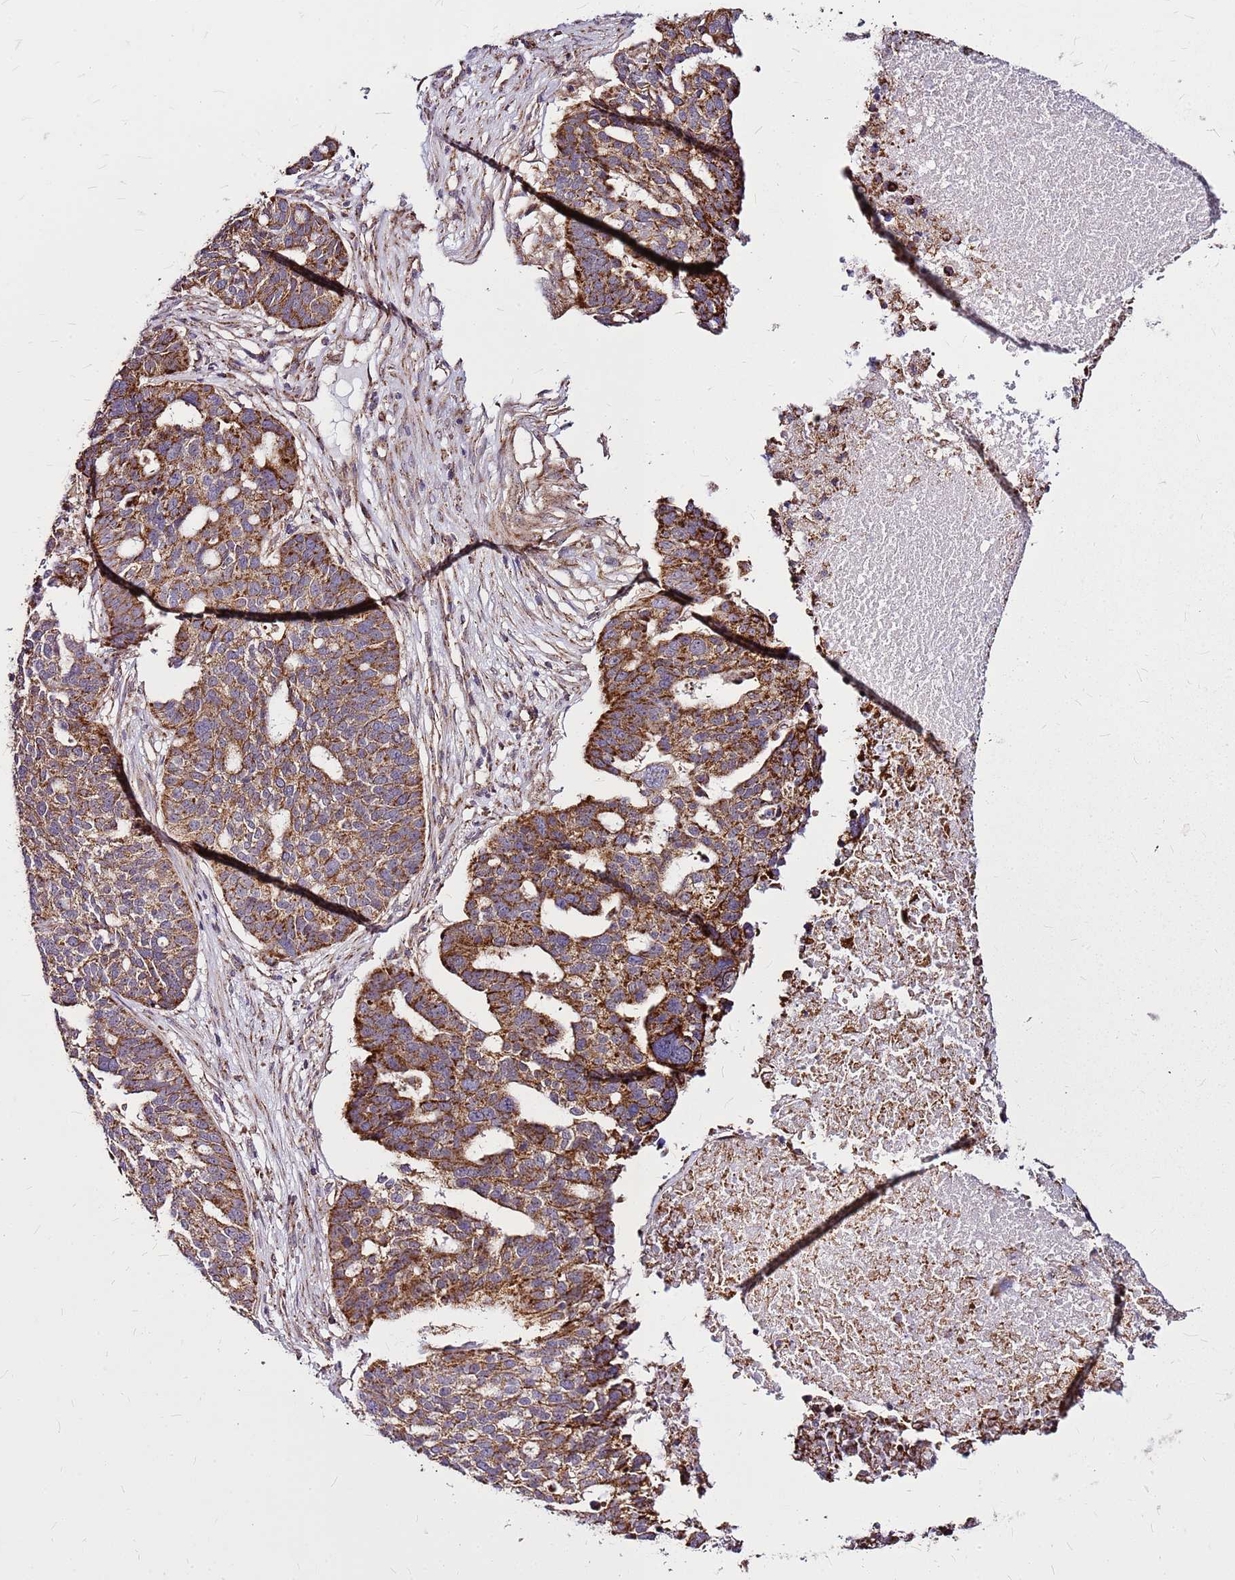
{"staining": {"intensity": "strong", "quantity": ">75%", "location": "cytoplasmic/membranous"}, "tissue": "ovarian cancer", "cell_type": "Tumor cells", "image_type": "cancer", "snomed": [{"axis": "morphology", "description": "Cystadenocarcinoma, serous, NOS"}, {"axis": "topography", "description": "Ovary"}], "caption": "Ovarian cancer stained for a protein displays strong cytoplasmic/membranous positivity in tumor cells.", "gene": "OR51T1", "patient": {"sex": "female", "age": 59}}